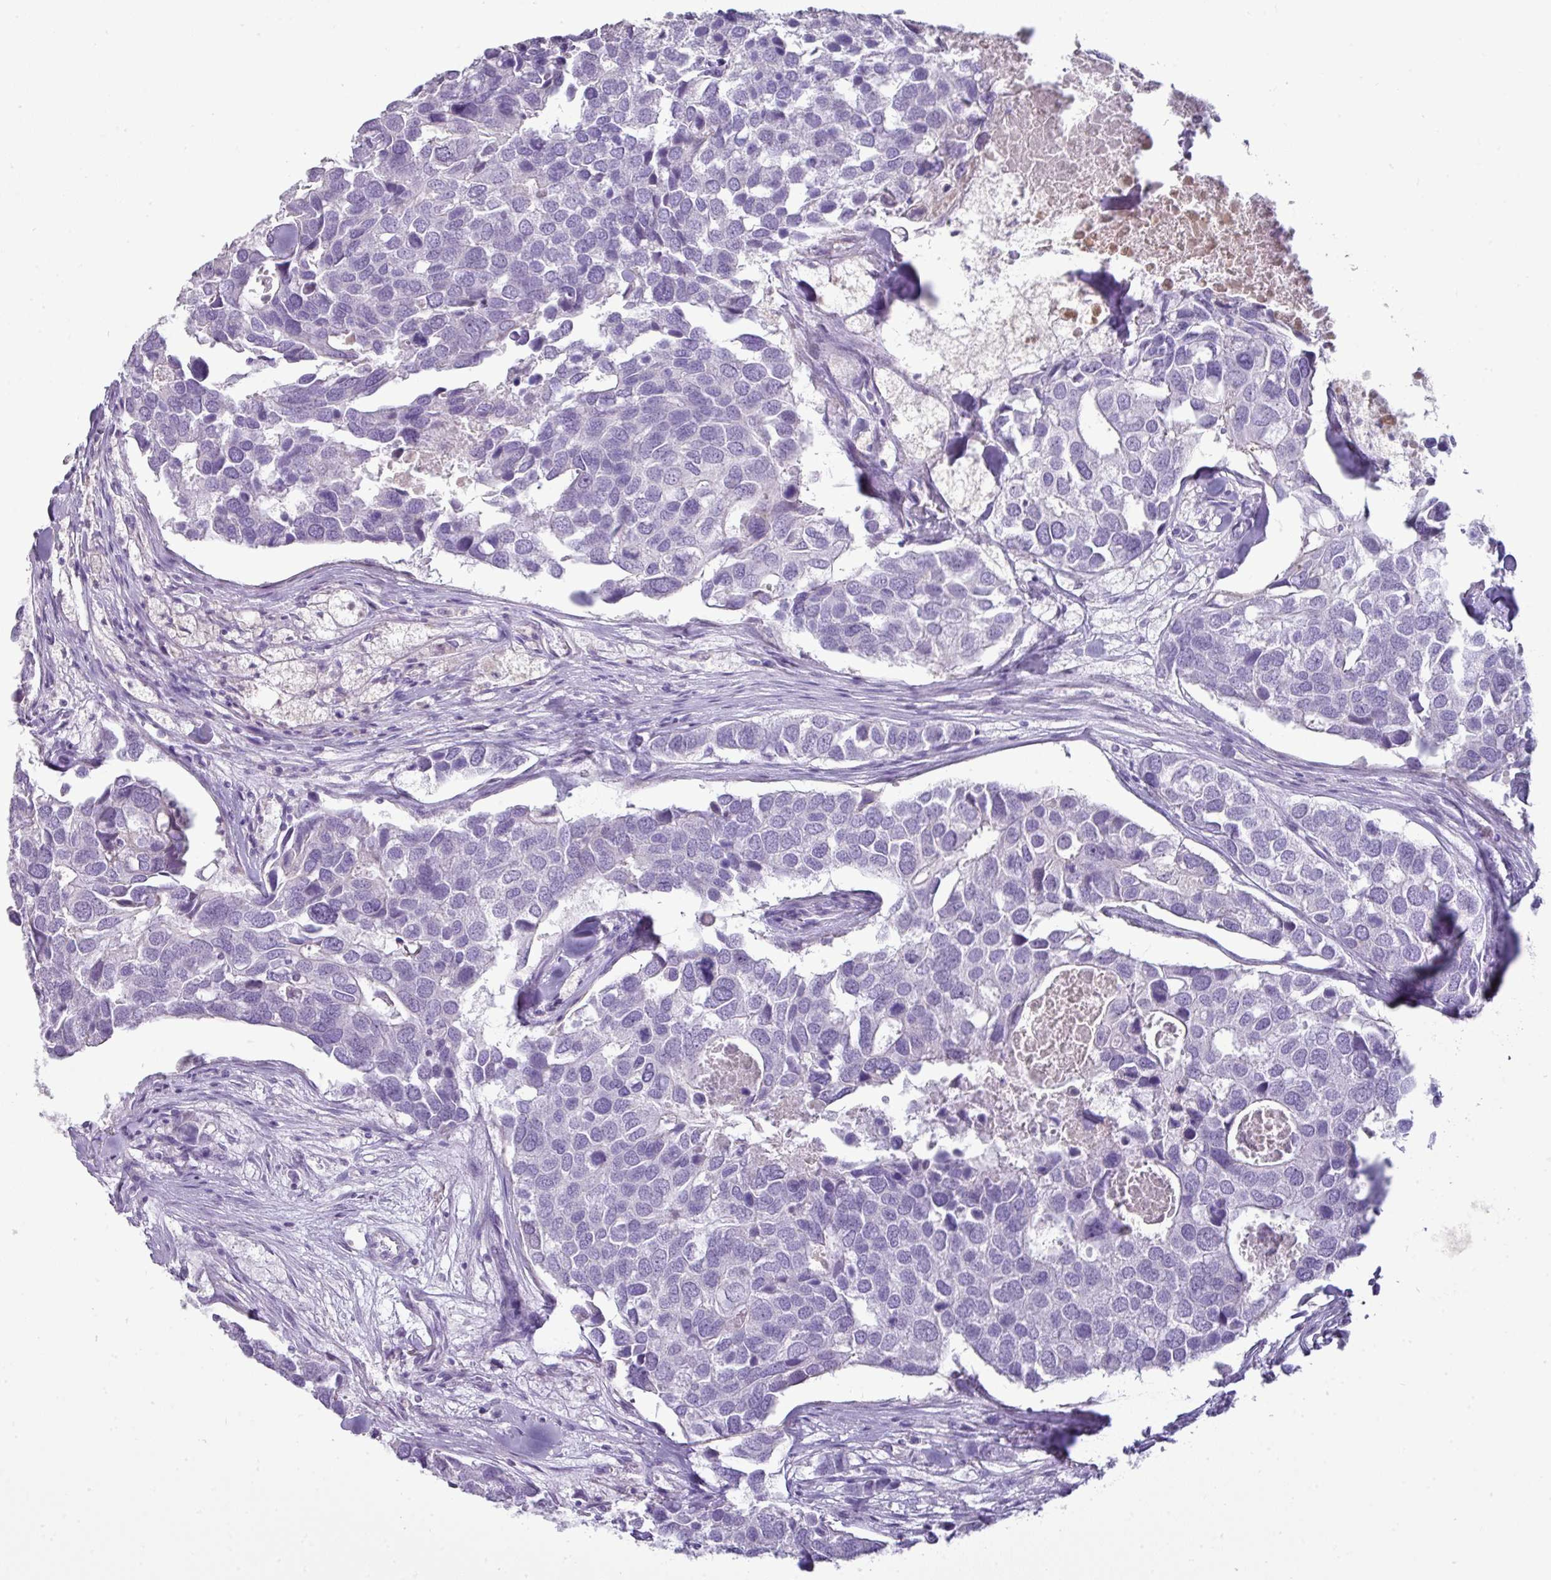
{"staining": {"intensity": "negative", "quantity": "none", "location": "none"}, "tissue": "breast cancer", "cell_type": "Tumor cells", "image_type": "cancer", "snomed": [{"axis": "morphology", "description": "Duct carcinoma"}, {"axis": "topography", "description": "Breast"}], "caption": "The image demonstrates no staining of tumor cells in breast cancer (intraductal carcinoma). The staining was performed using DAB to visualize the protein expression in brown, while the nuclei were stained in blue with hematoxylin (Magnification: 20x).", "gene": "GSTA3", "patient": {"sex": "female", "age": 83}}